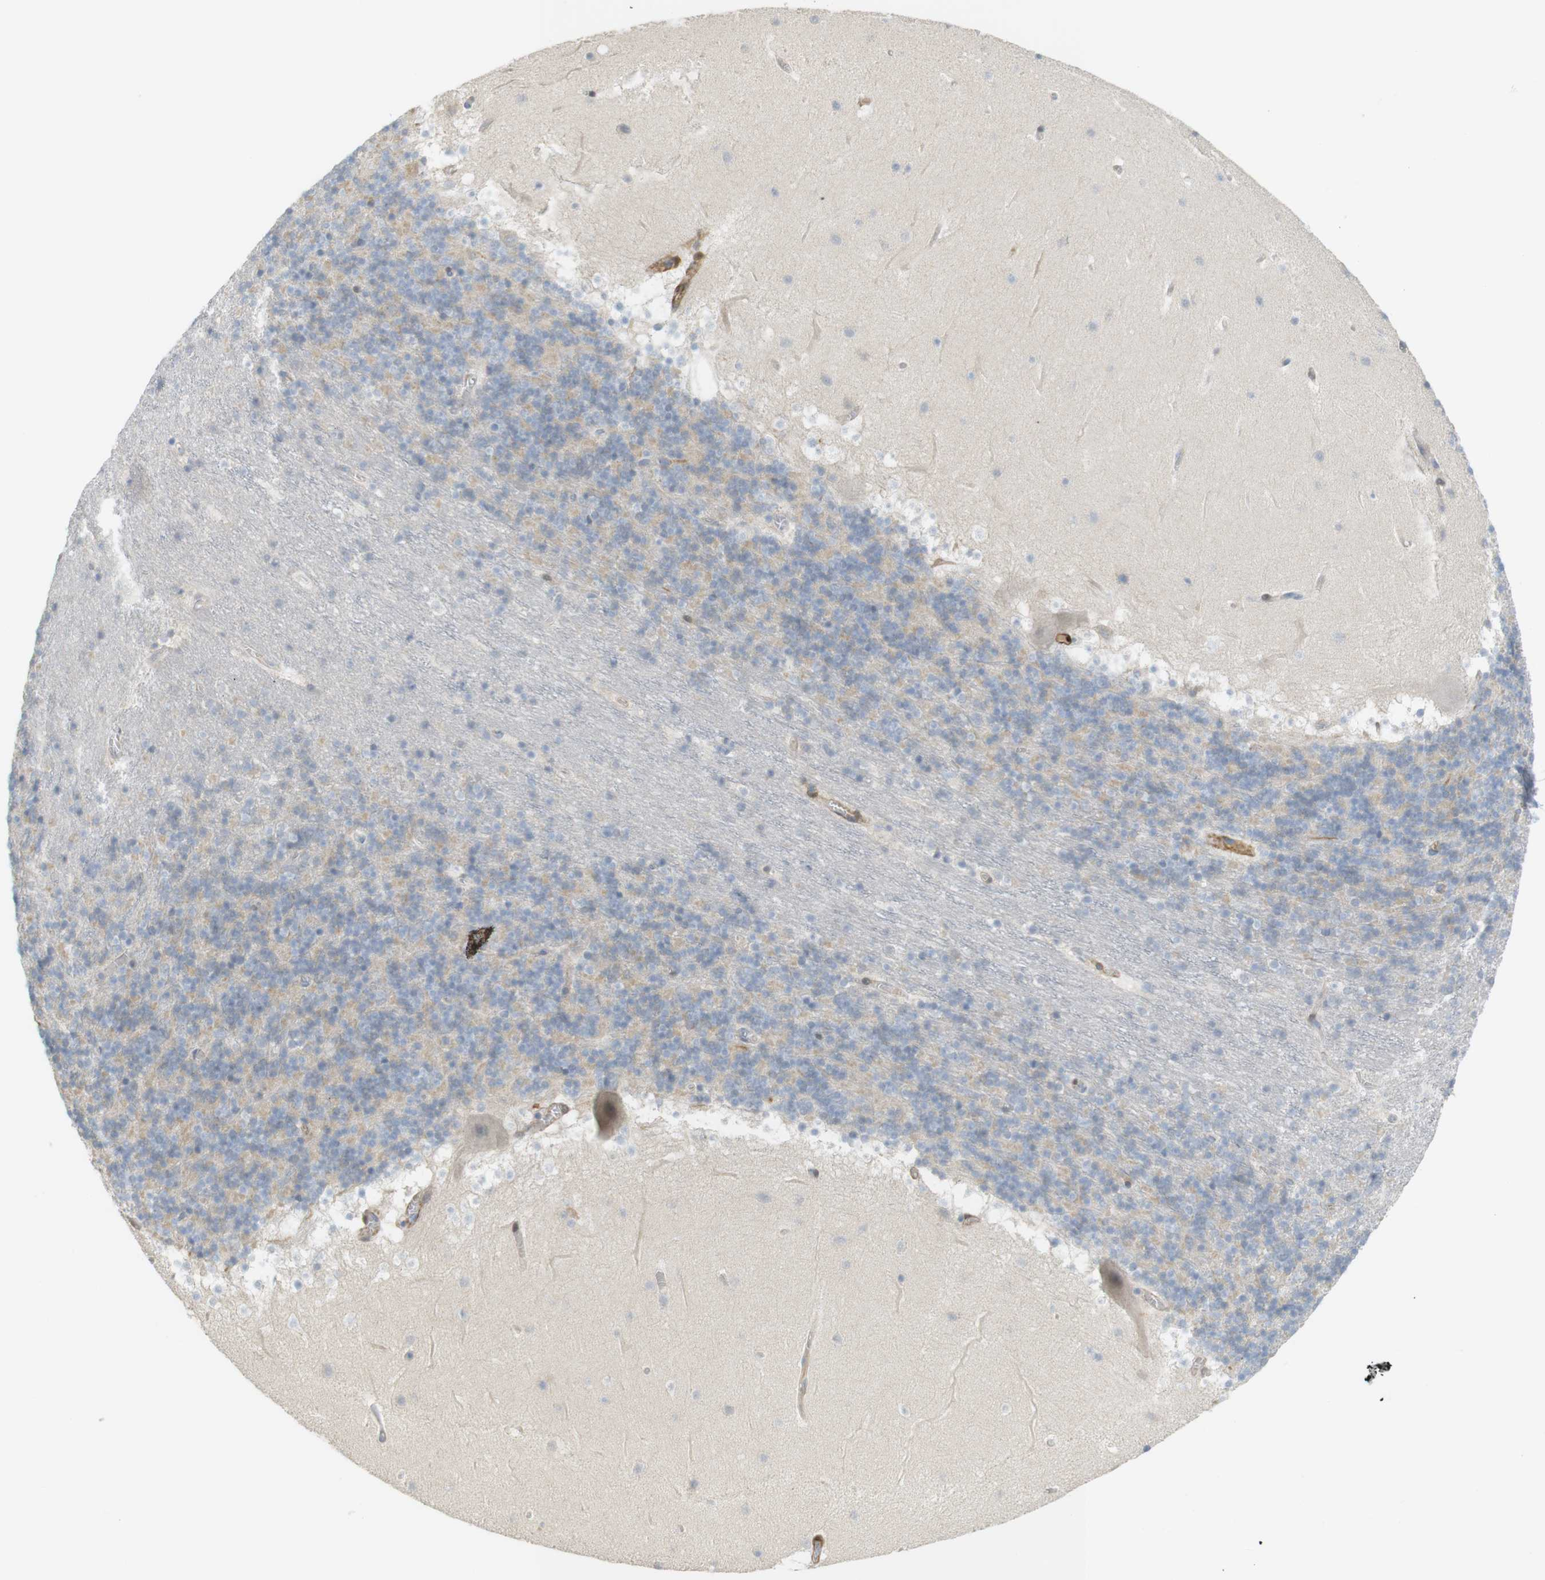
{"staining": {"intensity": "moderate", "quantity": "<25%", "location": "cytoplasmic/membranous"}, "tissue": "cerebellum", "cell_type": "Cells in granular layer", "image_type": "normal", "snomed": [{"axis": "morphology", "description": "Normal tissue, NOS"}, {"axis": "topography", "description": "Cerebellum"}], "caption": "A brown stain shows moderate cytoplasmic/membranous staining of a protein in cells in granular layer of normal cerebellum. (DAB IHC with brightfield microscopy, high magnification).", "gene": "PDE3A", "patient": {"sex": "male", "age": 45}}